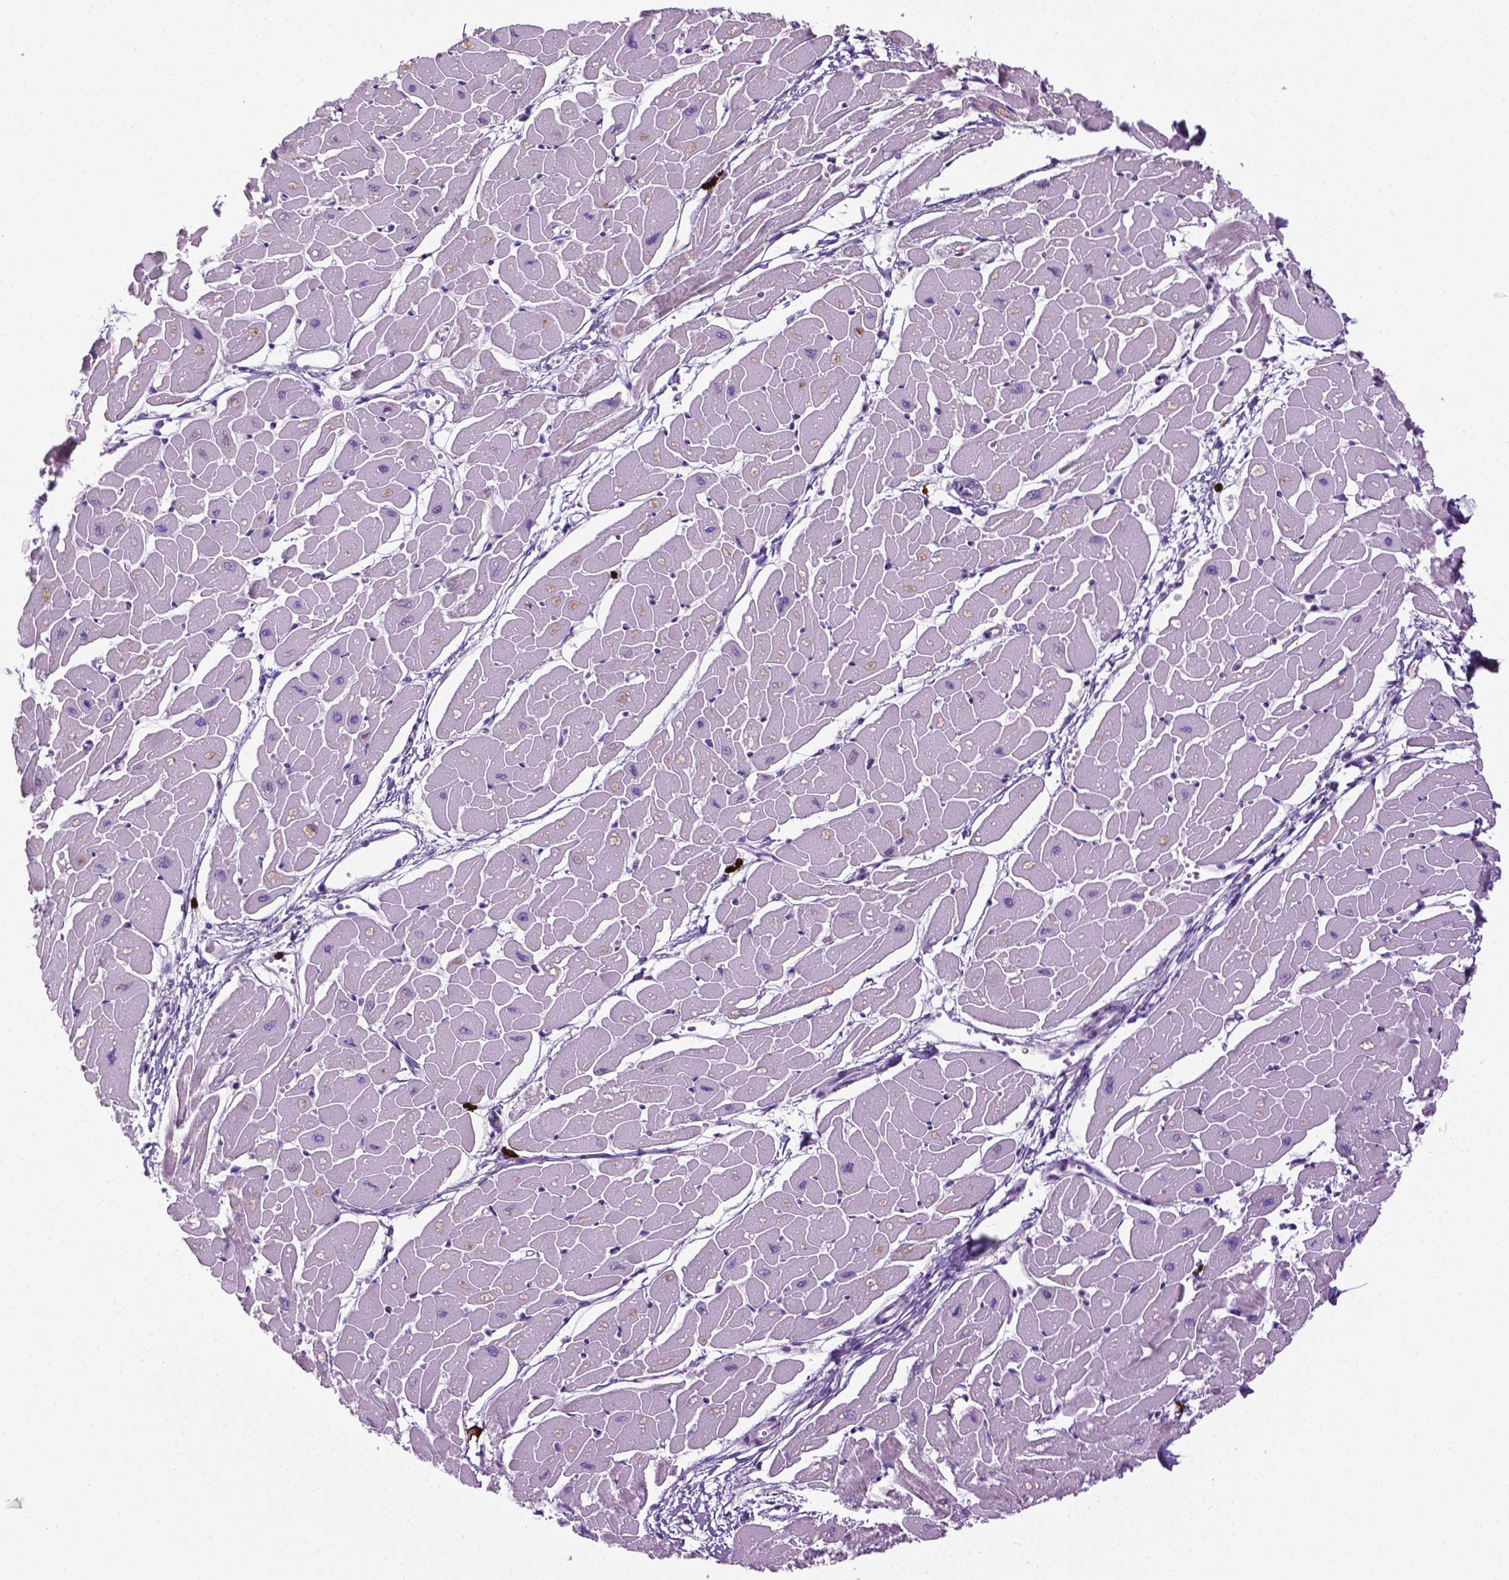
{"staining": {"intensity": "negative", "quantity": "none", "location": "none"}, "tissue": "heart muscle", "cell_type": "Cardiomyocytes", "image_type": "normal", "snomed": [{"axis": "morphology", "description": "Normal tissue, NOS"}, {"axis": "topography", "description": "Heart"}], "caption": "Immunohistochemistry (IHC) micrograph of unremarkable heart muscle: heart muscle stained with DAB (3,3'-diaminobenzidine) shows no significant protein staining in cardiomyocytes.", "gene": "SPECC1L", "patient": {"sex": "male", "age": 57}}